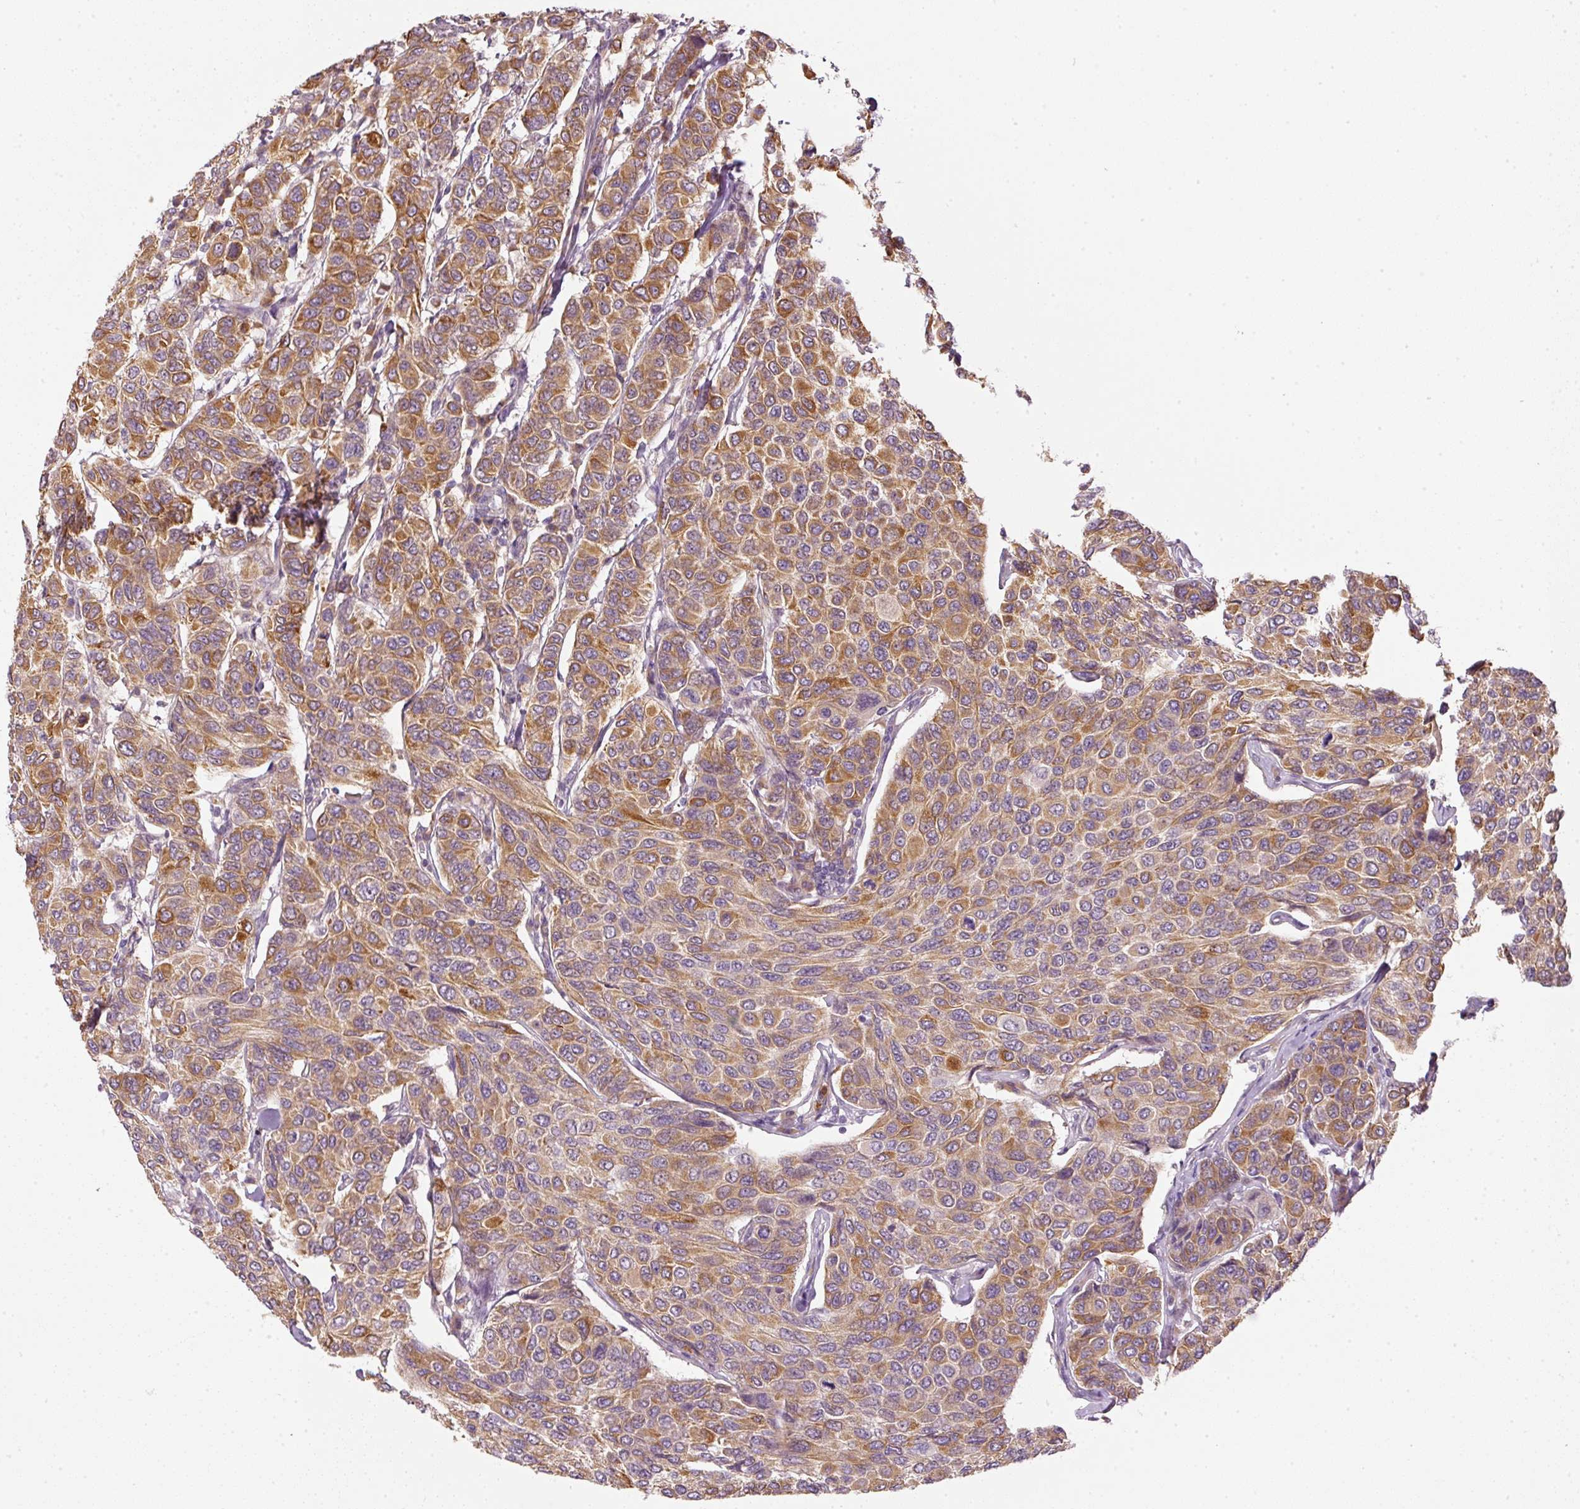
{"staining": {"intensity": "moderate", "quantity": ">75%", "location": "cytoplasmic/membranous"}, "tissue": "breast cancer", "cell_type": "Tumor cells", "image_type": "cancer", "snomed": [{"axis": "morphology", "description": "Duct carcinoma"}, {"axis": "topography", "description": "Breast"}], "caption": "Immunohistochemical staining of breast cancer reveals medium levels of moderate cytoplasmic/membranous staining in about >75% of tumor cells.", "gene": "CTTNBP2", "patient": {"sex": "female", "age": 55}}